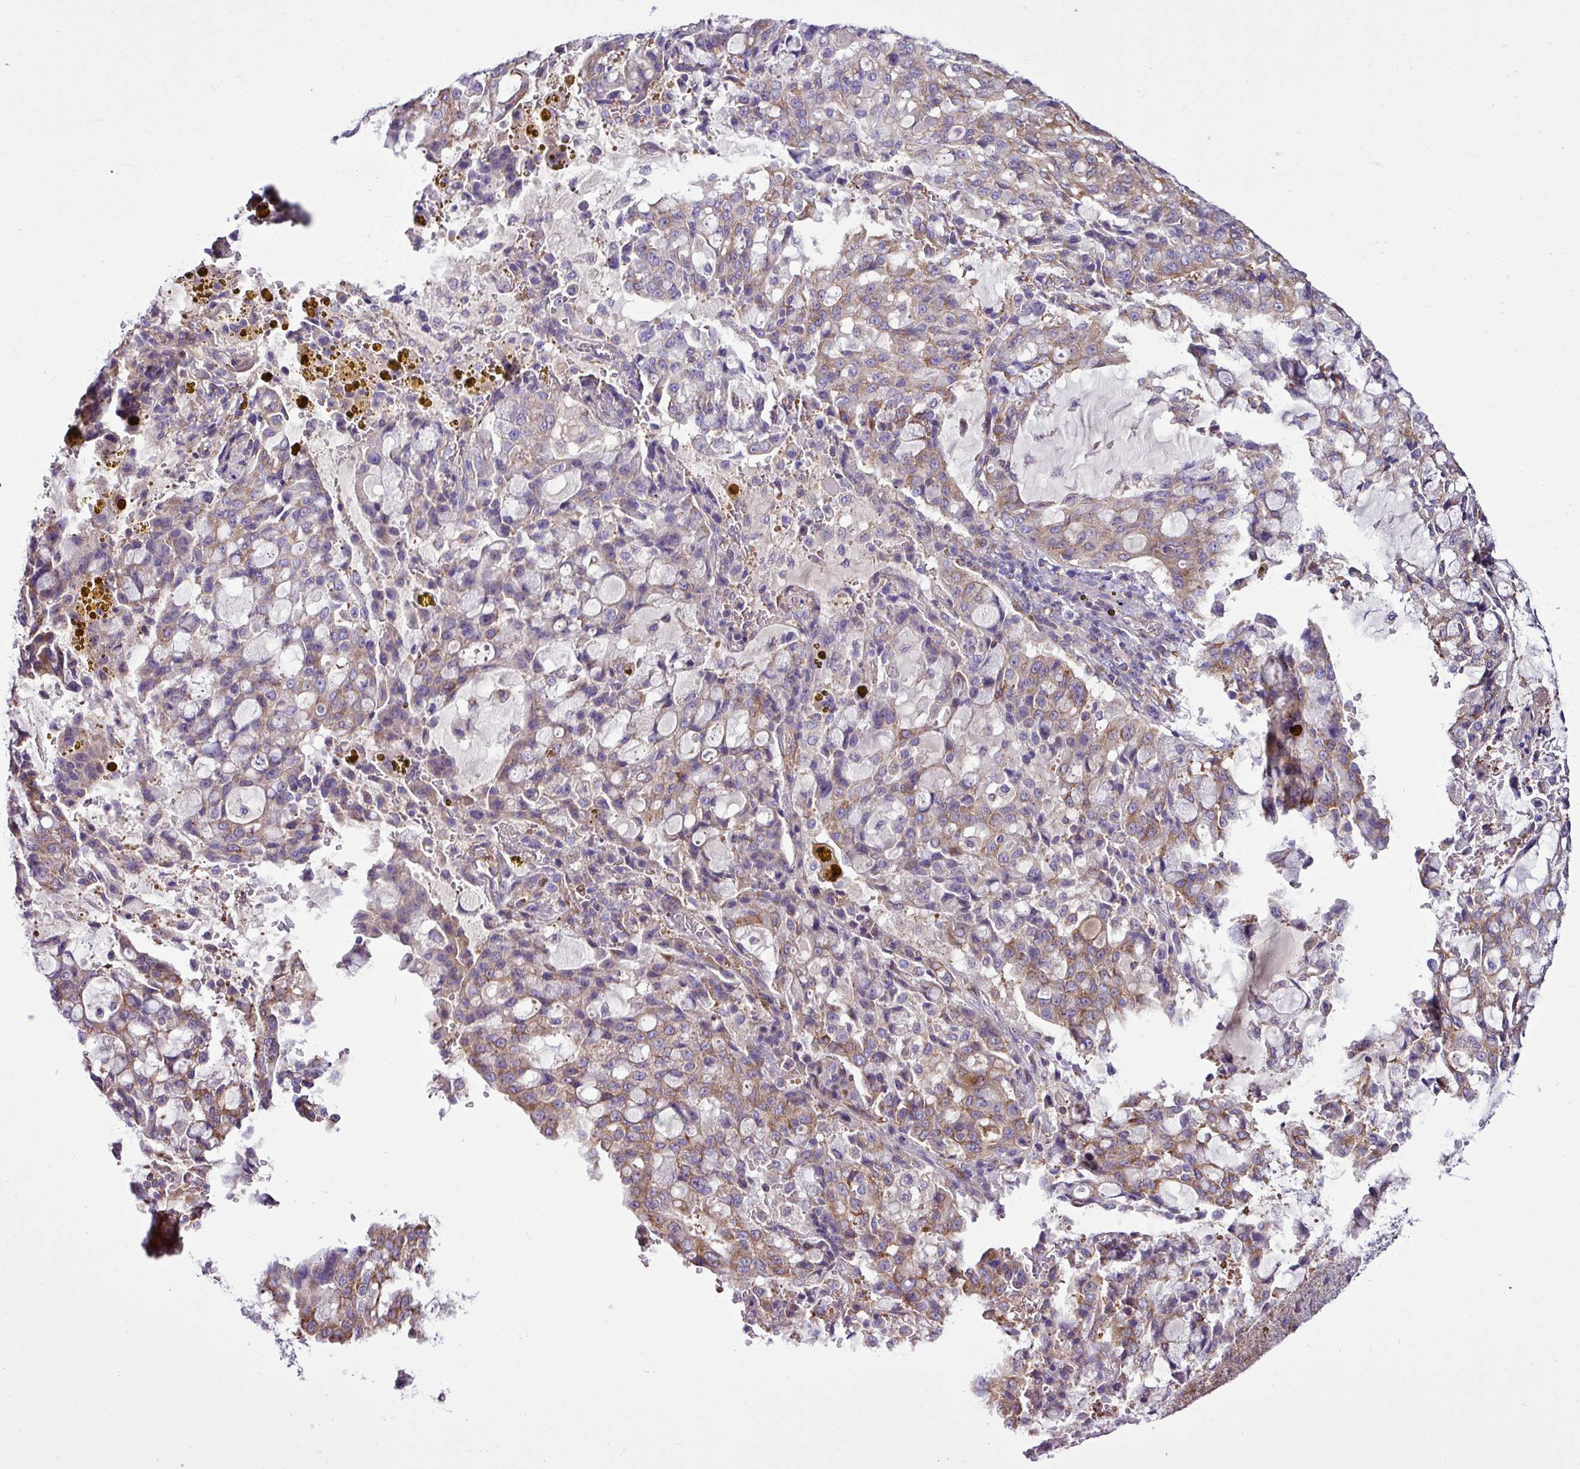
{"staining": {"intensity": "moderate", "quantity": "25%-75%", "location": "cytoplasmic/membranous"}, "tissue": "lung cancer", "cell_type": "Tumor cells", "image_type": "cancer", "snomed": [{"axis": "morphology", "description": "Adenocarcinoma, NOS"}, {"axis": "topography", "description": "Lung"}], "caption": "Protein expression analysis of human lung adenocarcinoma reveals moderate cytoplasmic/membranous positivity in about 25%-75% of tumor cells.", "gene": "EME2", "patient": {"sex": "female", "age": 44}}